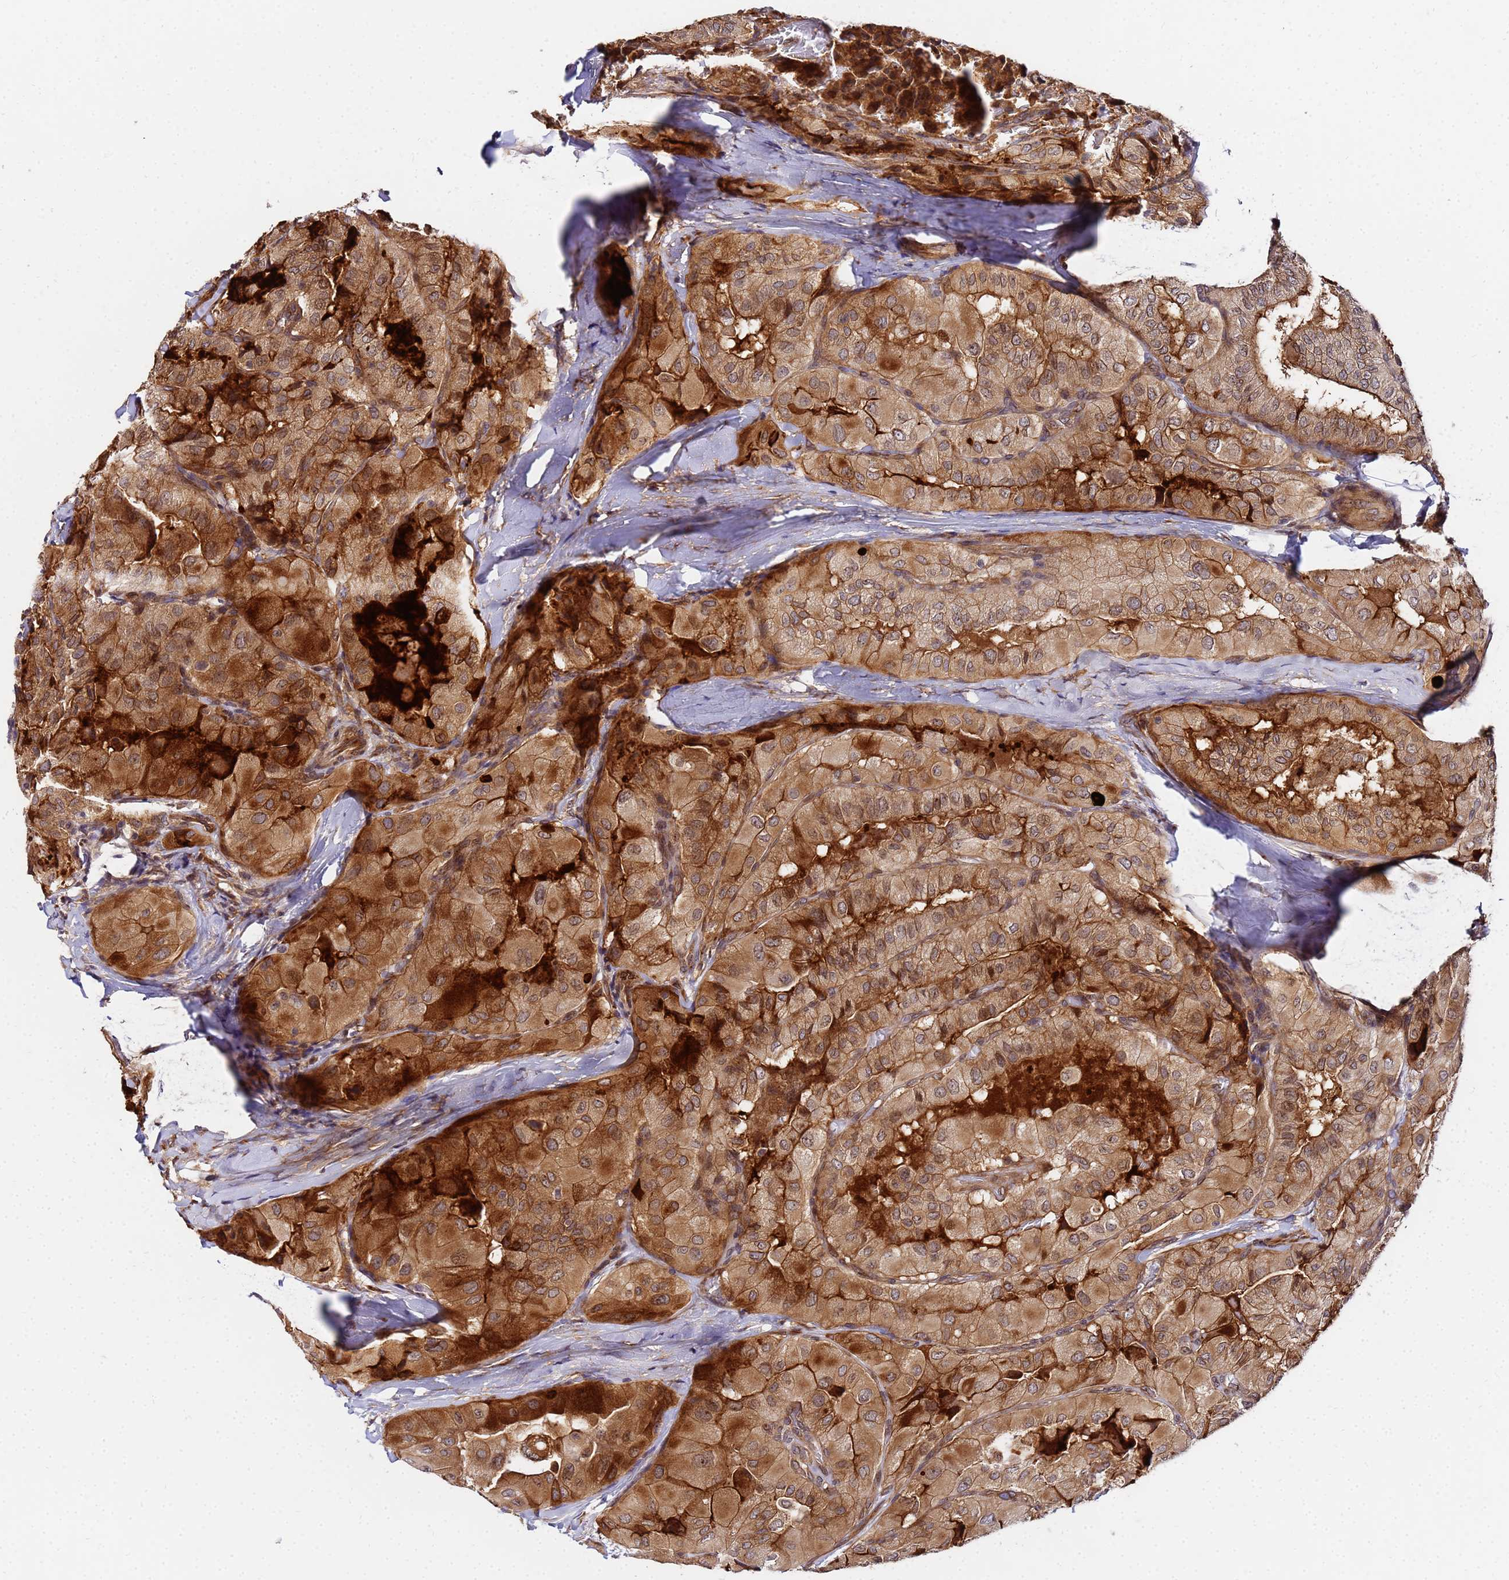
{"staining": {"intensity": "strong", "quantity": ">75%", "location": "cytoplasmic/membranous"}, "tissue": "thyroid cancer", "cell_type": "Tumor cells", "image_type": "cancer", "snomed": [{"axis": "morphology", "description": "Normal tissue, NOS"}, {"axis": "morphology", "description": "Papillary adenocarcinoma, NOS"}, {"axis": "topography", "description": "Thyroid gland"}], "caption": "Papillary adenocarcinoma (thyroid) tissue shows strong cytoplasmic/membranous staining in about >75% of tumor cells", "gene": "UNC93B1", "patient": {"sex": "female", "age": 59}}